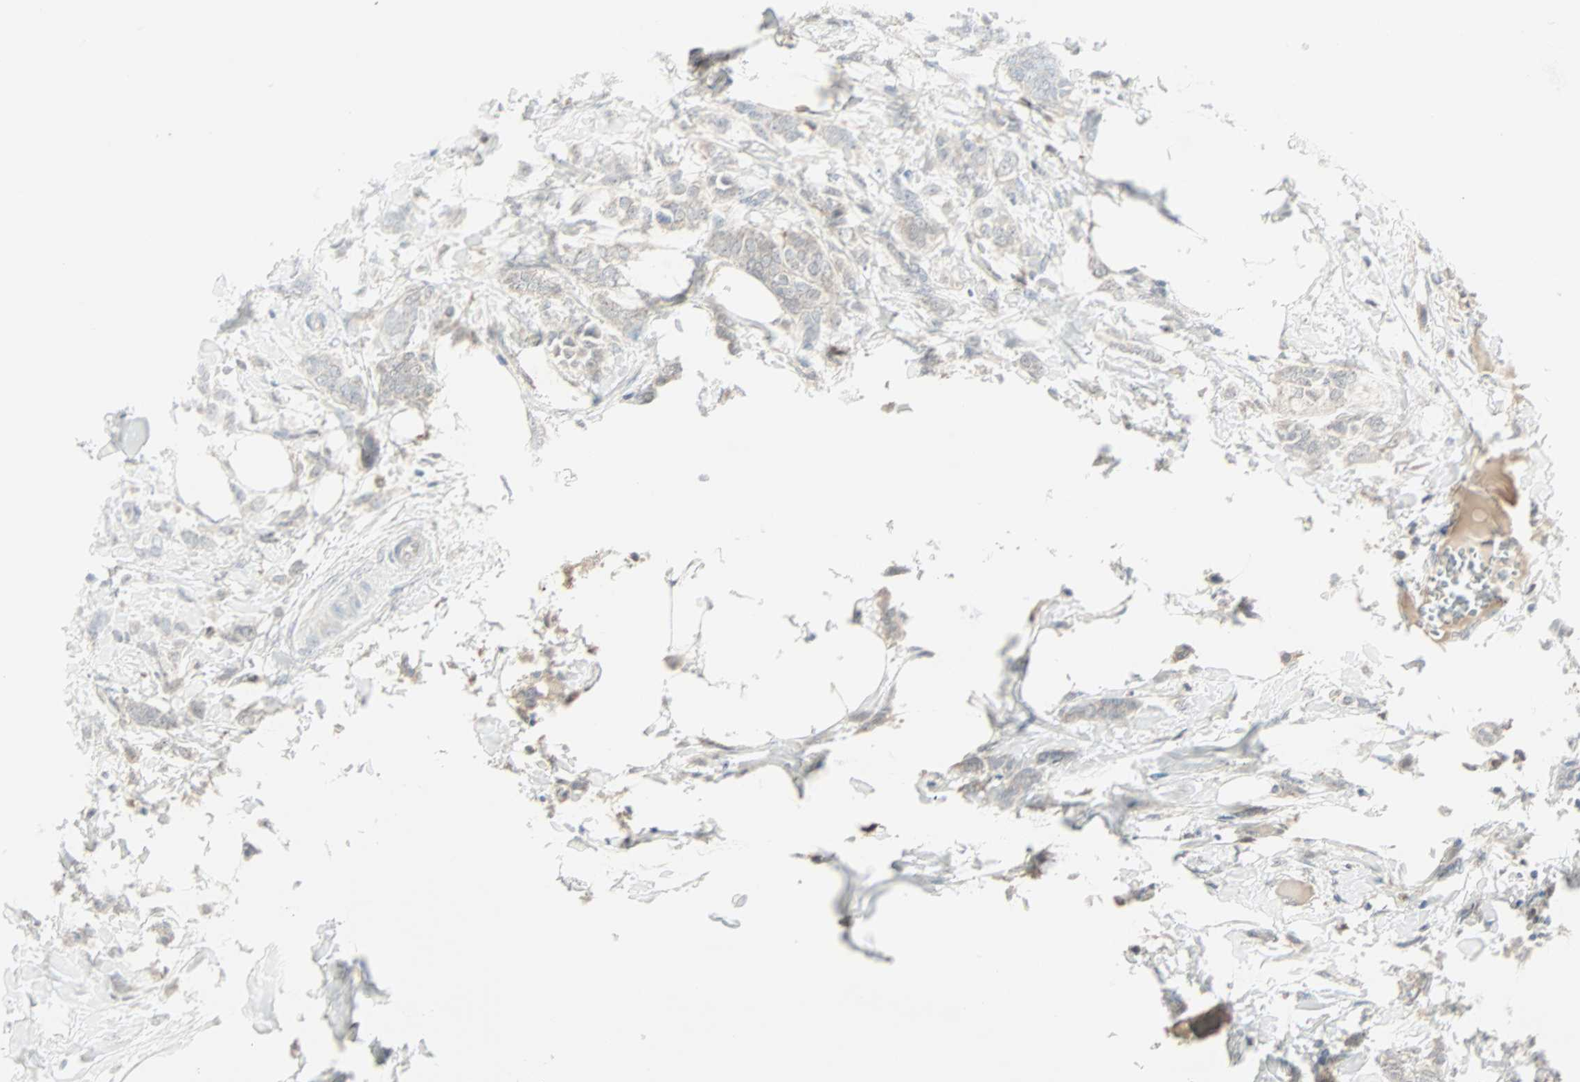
{"staining": {"intensity": "weak", "quantity": "25%-75%", "location": "cytoplasmic/membranous"}, "tissue": "breast cancer", "cell_type": "Tumor cells", "image_type": "cancer", "snomed": [{"axis": "morphology", "description": "Lobular carcinoma, in situ"}, {"axis": "morphology", "description": "Lobular carcinoma"}, {"axis": "topography", "description": "Breast"}], "caption": "Weak cytoplasmic/membranous expression is identified in approximately 25%-75% of tumor cells in breast lobular carcinoma. (DAB IHC with brightfield microscopy, high magnification).", "gene": "KDM4A", "patient": {"sex": "female", "age": 41}}